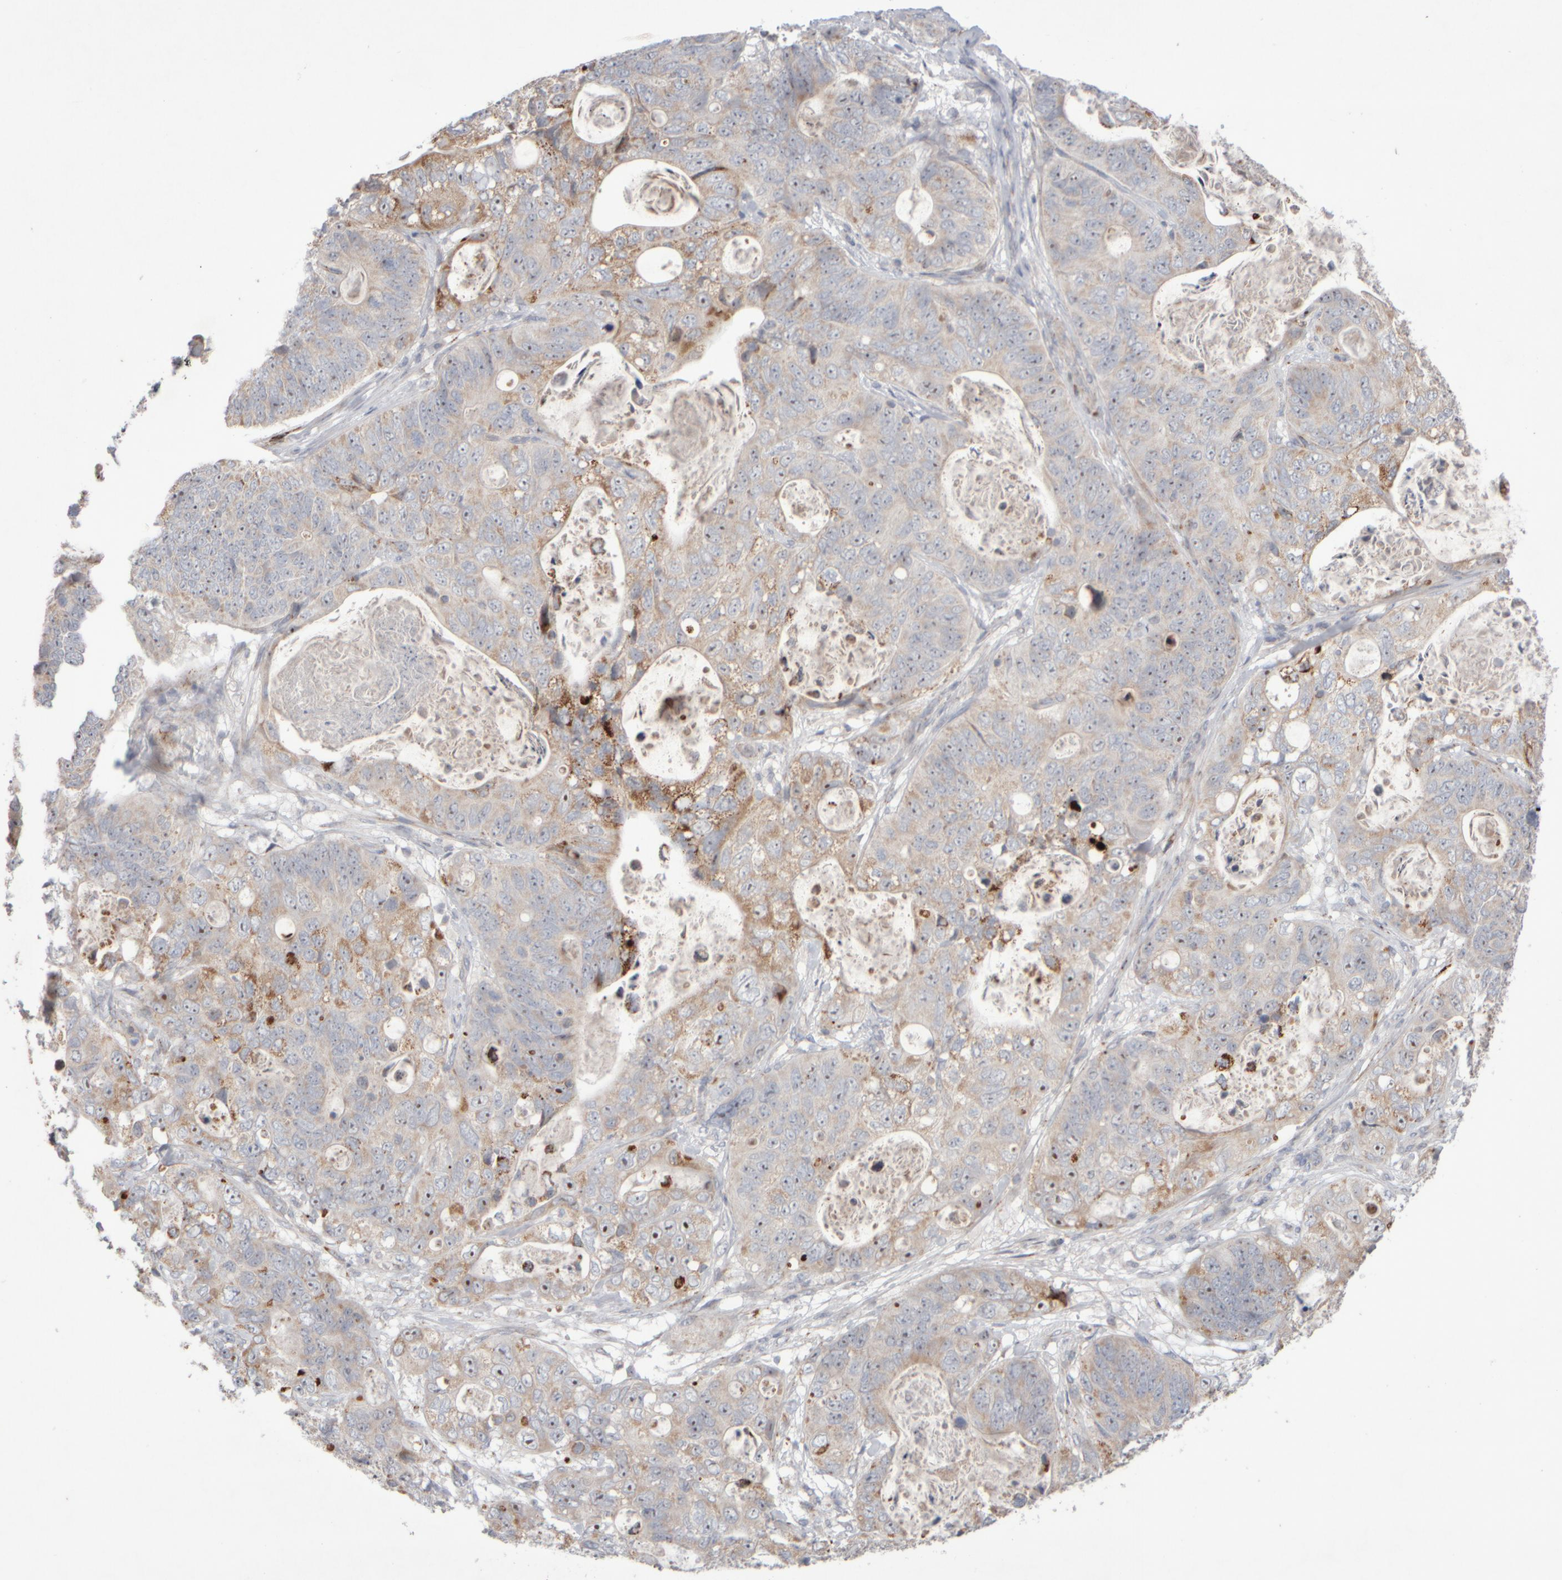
{"staining": {"intensity": "moderate", "quantity": "<25%", "location": "cytoplasmic/membranous"}, "tissue": "stomach cancer", "cell_type": "Tumor cells", "image_type": "cancer", "snomed": [{"axis": "morphology", "description": "Normal tissue, NOS"}, {"axis": "morphology", "description": "Adenocarcinoma, NOS"}, {"axis": "topography", "description": "Stomach"}], "caption": "Immunohistochemistry (DAB (3,3'-diaminobenzidine)) staining of human adenocarcinoma (stomach) exhibits moderate cytoplasmic/membranous protein expression in about <25% of tumor cells.", "gene": "CHADL", "patient": {"sex": "female", "age": 89}}